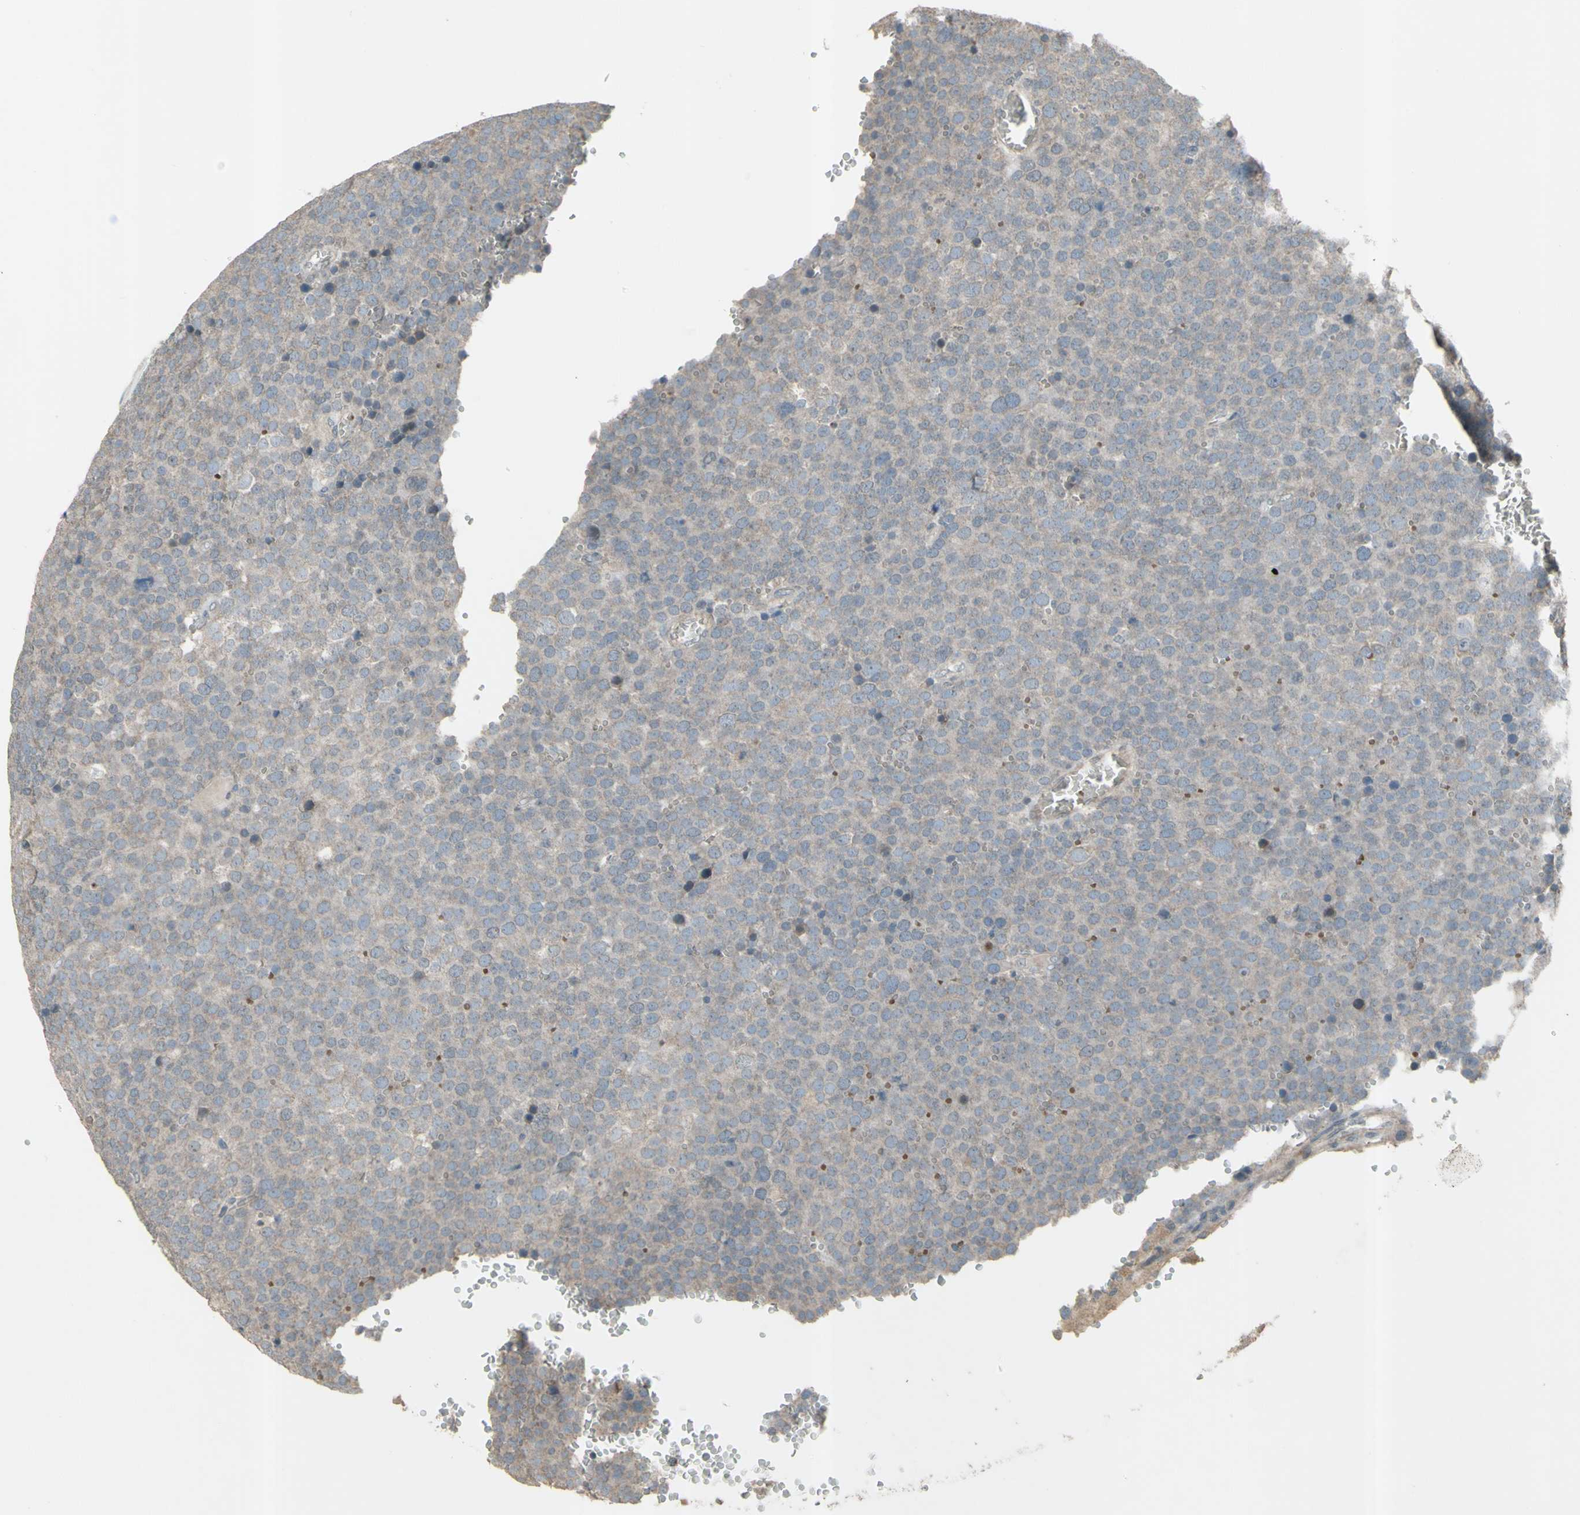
{"staining": {"intensity": "weak", "quantity": ">75%", "location": "cytoplasmic/membranous"}, "tissue": "testis cancer", "cell_type": "Tumor cells", "image_type": "cancer", "snomed": [{"axis": "morphology", "description": "Seminoma, NOS"}, {"axis": "topography", "description": "Testis"}], "caption": "Protein positivity by immunohistochemistry (IHC) demonstrates weak cytoplasmic/membranous staining in about >75% of tumor cells in seminoma (testis). The protein is shown in brown color, while the nuclei are stained blue.", "gene": "GRAMD1B", "patient": {"sex": "male", "age": 71}}